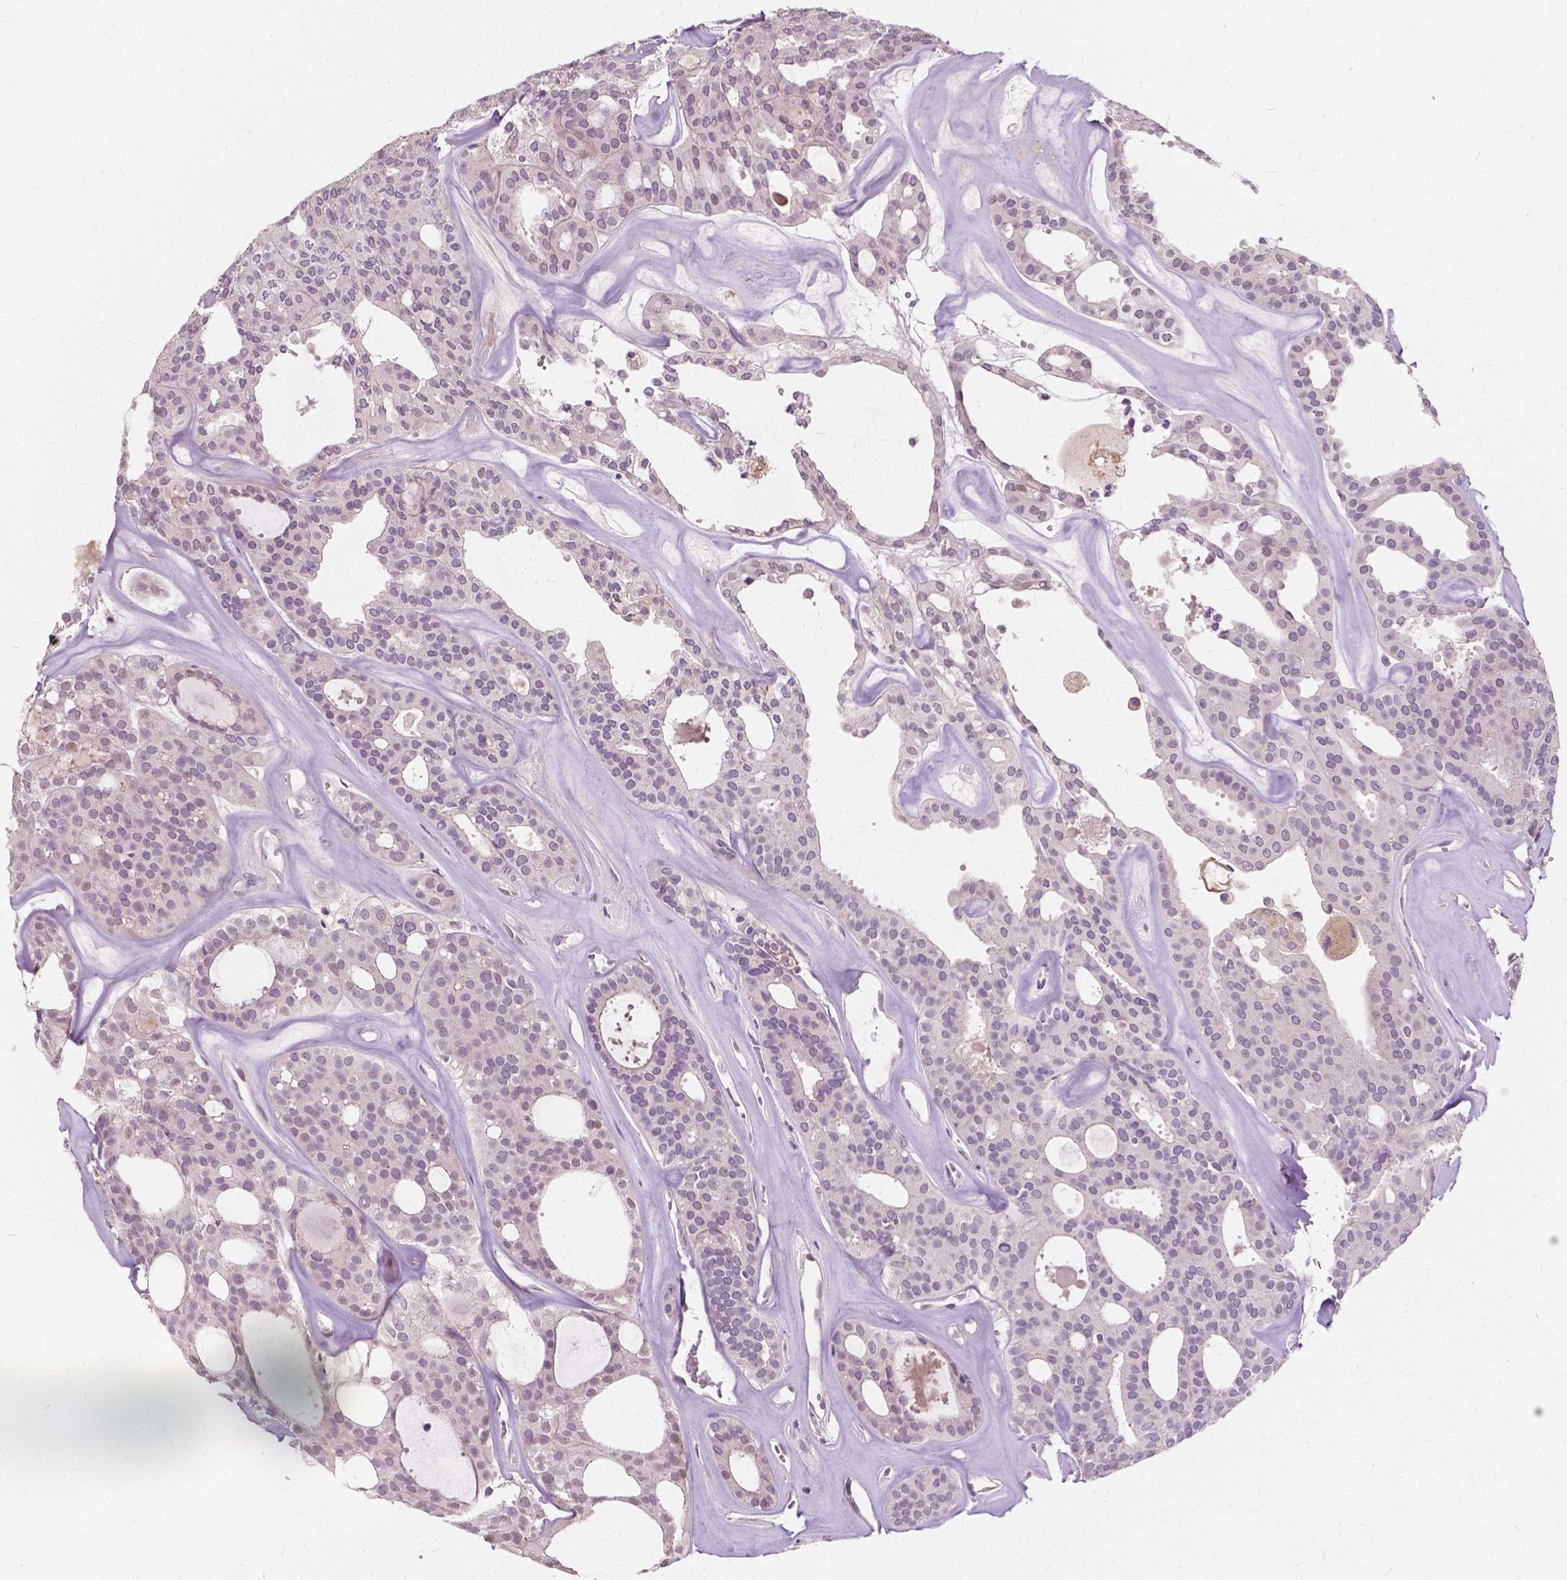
{"staining": {"intensity": "negative", "quantity": "none", "location": "none"}, "tissue": "thyroid cancer", "cell_type": "Tumor cells", "image_type": "cancer", "snomed": [{"axis": "morphology", "description": "Follicular adenoma carcinoma, NOS"}, {"axis": "topography", "description": "Thyroid gland"}], "caption": "High magnification brightfield microscopy of thyroid cancer stained with DAB (brown) and counterstained with hematoxylin (blue): tumor cells show no significant positivity.", "gene": "DLX6", "patient": {"sex": "male", "age": 75}}